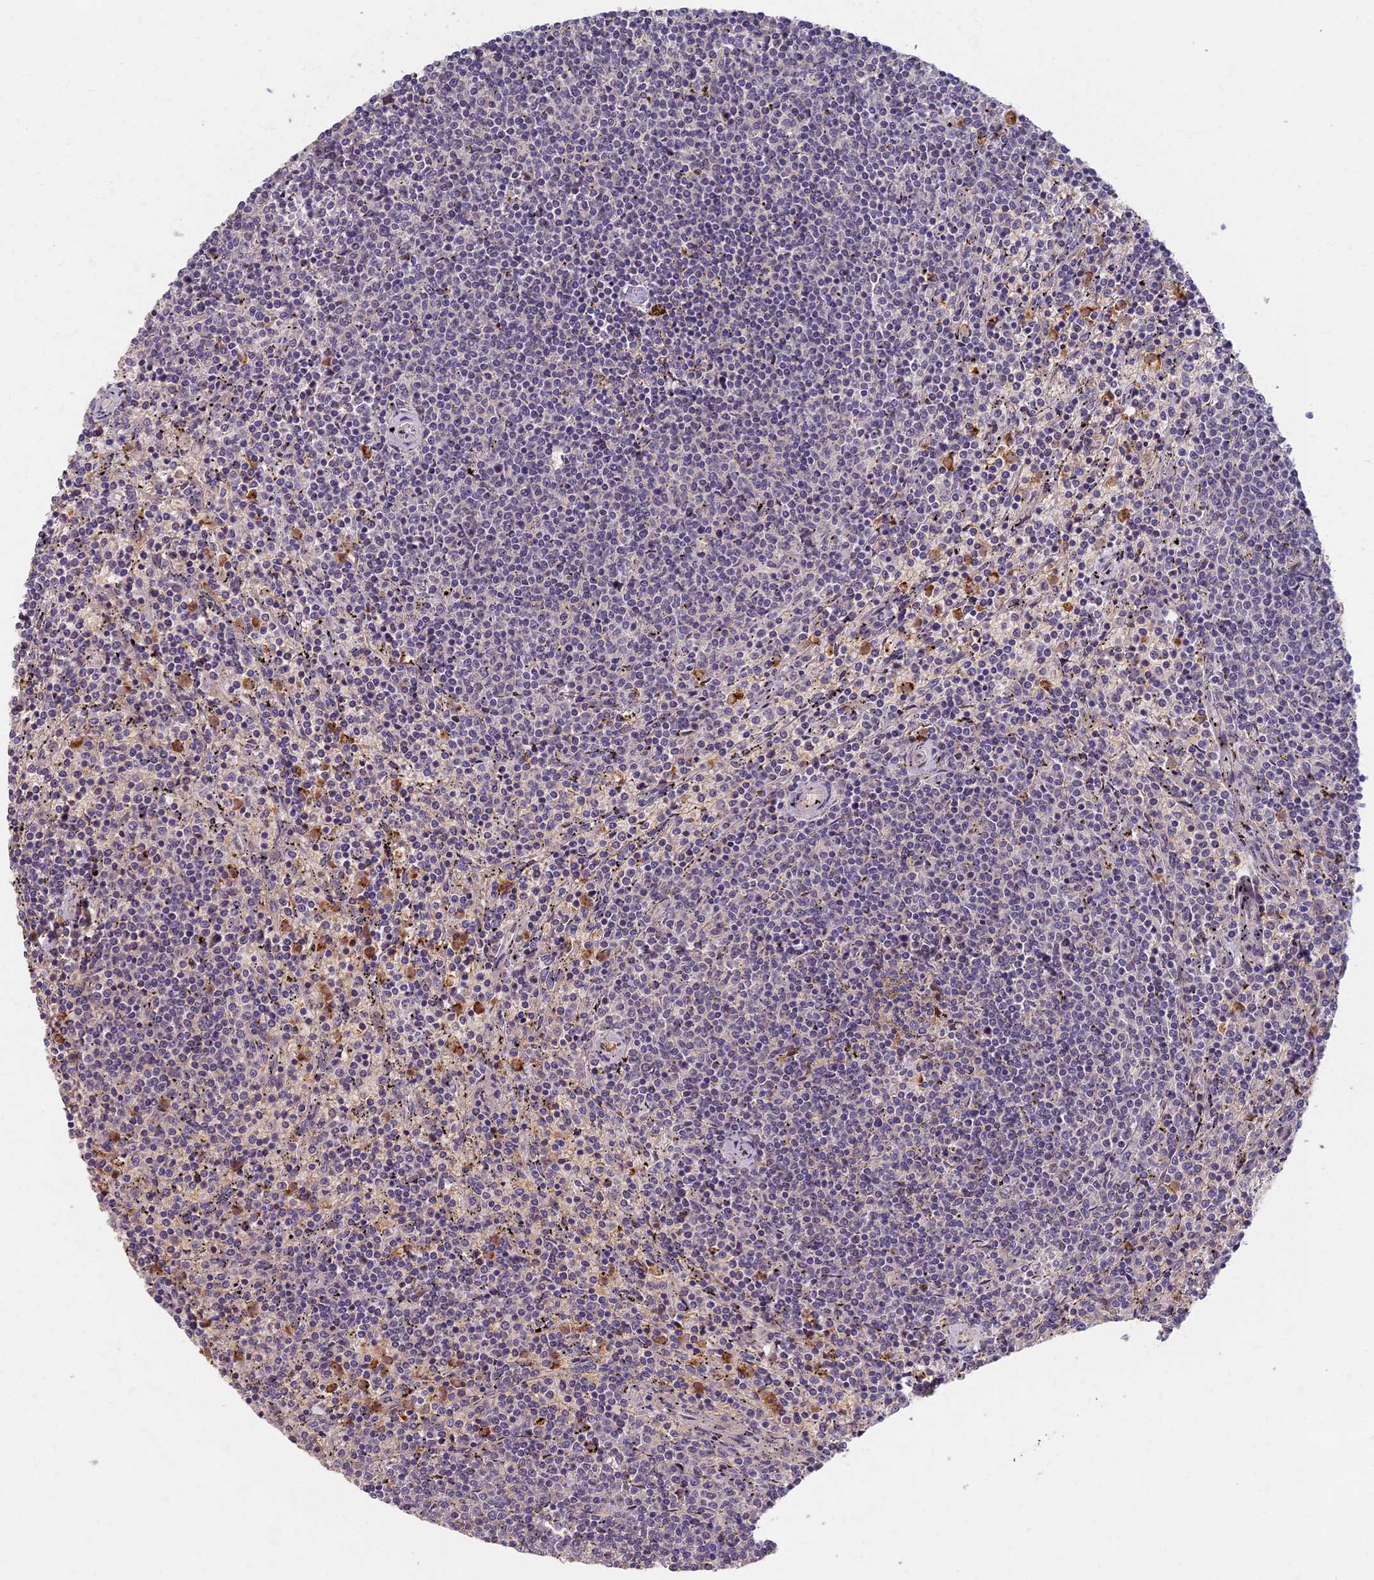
{"staining": {"intensity": "negative", "quantity": "none", "location": "none"}, "tissue": "lymphoma", "cell_type": "Tumor cells", "image_type": "cancer", "snomed": [{"axis": "morphology", "description": "Malignant lymphoma, non-Hodgkin's type, Low grade"}, {"axis": "topography", "description": "Spleen"}], "caption": "Malignant lymphoma, non-Hodgkin's type (low-grade) was stained to show a protein in brown. There is no significant expression in tumor cells. The staining is performed using DAB brown chromogen with nuclei counter-stained in using hematoxylin.", "gene": "AP4E1", "patient": {"sex": "female", "age": 50}}